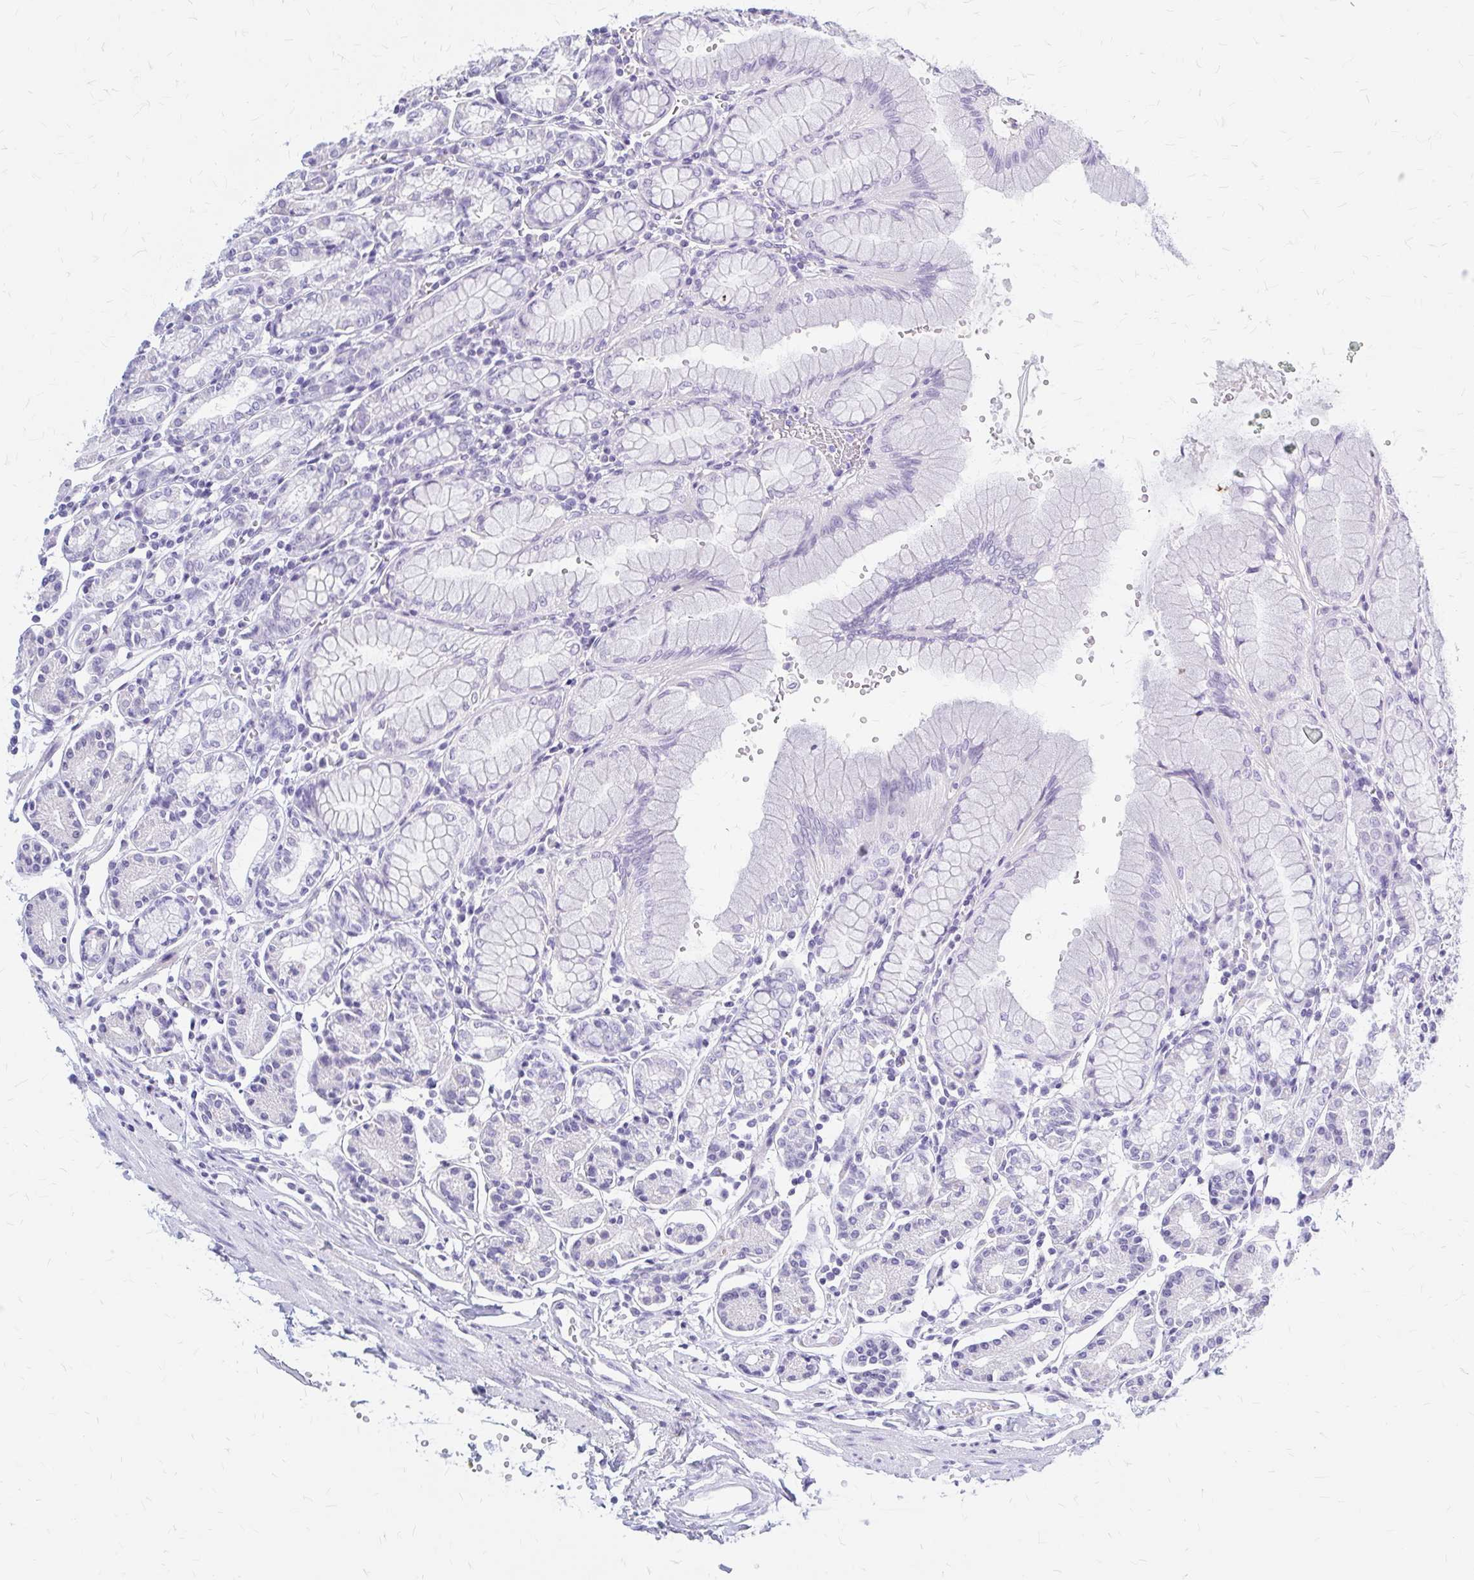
{"staining": {"intensity": "negative", "quantity": "none", "location": "none"}, "tissue": "stomach", "cell_type": "Glandular cells", "image_type": "normal", "snomed": [{"axis": "morphology", "description": "Normal tissue, NOS"}, {"axis": "topography", "description": "Stomach"}], "caption": "This is an immunohistochemistry image of normal human stomach. There is no positivity in glandular cells.", "gene": "KLHDC7A", "patient": {"sex": "female", "age": 62}}